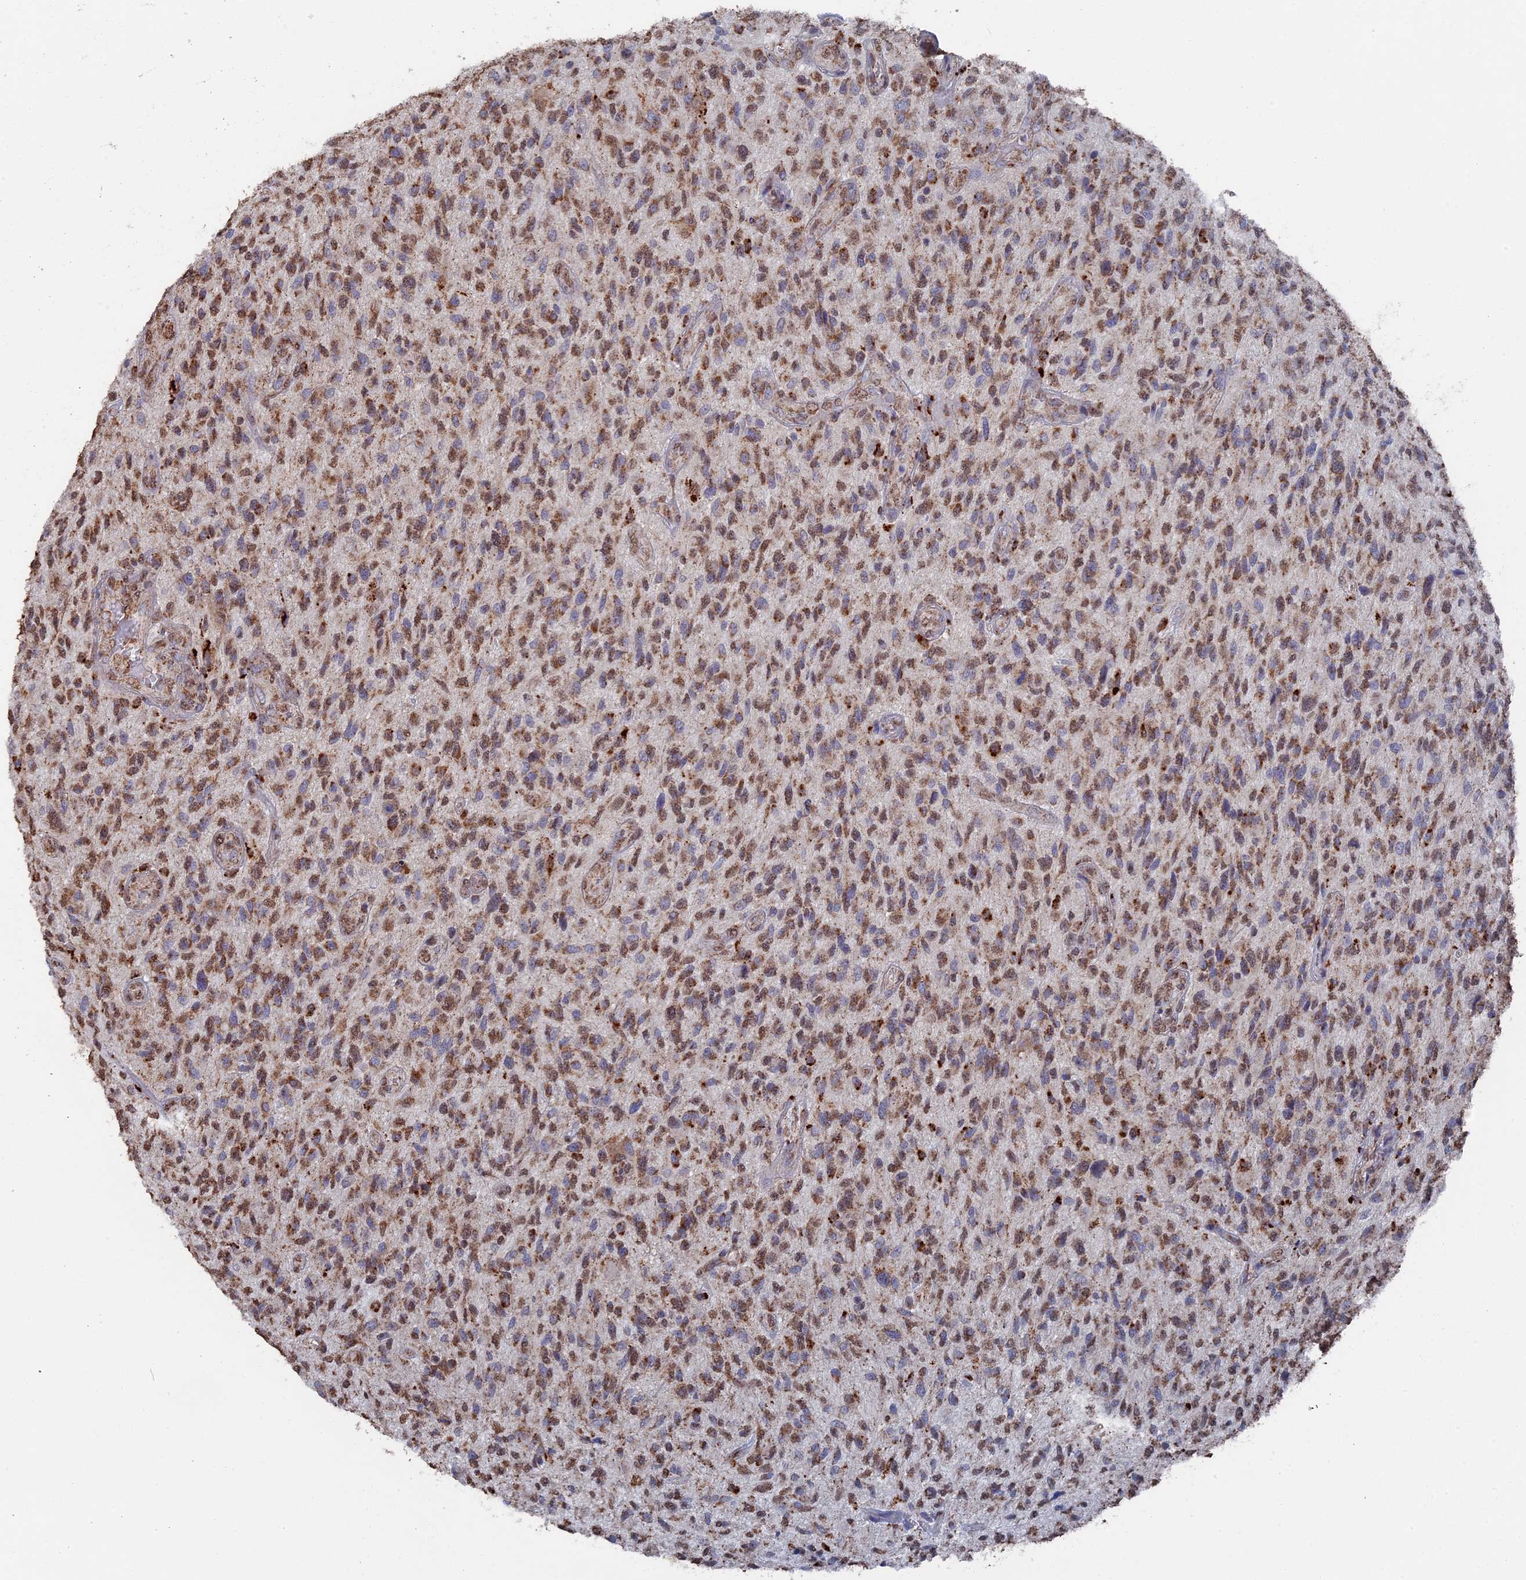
{"staining": {"intensity": "moderate", "quantity": ">75%", "location": "cytoplasmic/membranous,nuclear"}, "tissue": "glioma", "cell_type": "Tumor cells", "image_type": "cancer", "snomed": [{"axis": "morphology", "description": "Glioma, malignant, High grade"}, {"axis": "topography", "description": "Brain"}], "caption": "Immunohistochemistry staining of malignant glioma (high-grade), which shows medium levels of moderate cytoplasmic/membranous and nuclear staining in about >75% of tumor cells indicating moderate cytoplasmic/membranous and nuclear protein positivity. The staining was performed using DAB (3,3'-diaminobenzidine) (brown) for protein detection and nuclei were counterstained in hematoxylin (blue).", "gene": "SMG9", "patient": {"sex": "male", "age": 47}}